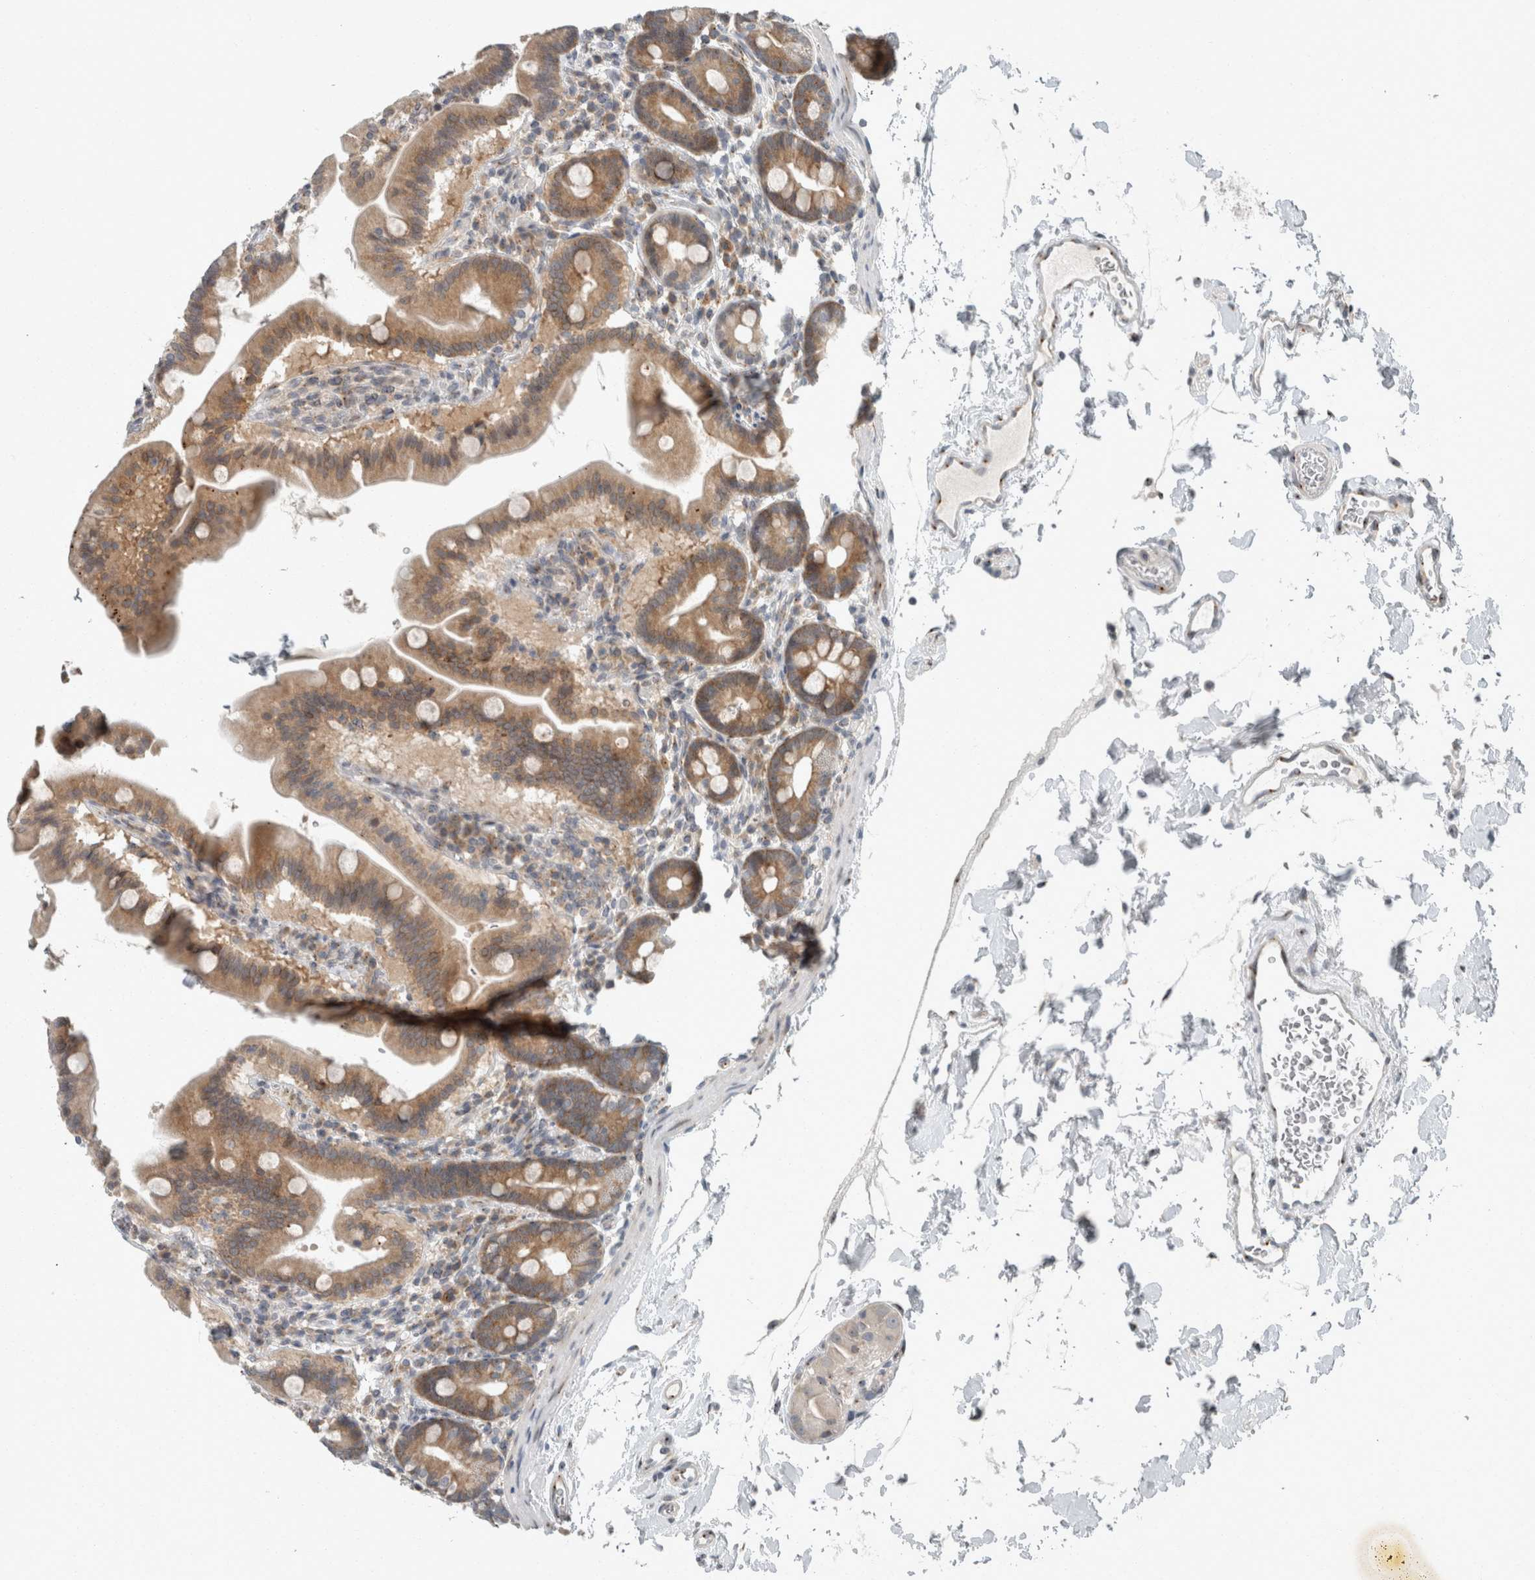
{"staining": {"intensity": "moderate", "quantity": ">75%", "location": "cytoplasmic/membranous"}, "tissue": "duodenum", "cell_type": "Glandular cells", "image_type": "normal", "snomed": [{"axis": "morphology", "description": "Normal tissue, NOS"}, {"axis": "topography", "description": "Duodenum"}], "caption": "Duodenum stained for a protein (brown) displays moderate cytoplasmic/membranous positive positivity in approximately >75% of glandular cells.", "gene": "KIF1C", "patient": {"sex": "male", "age": 54}}